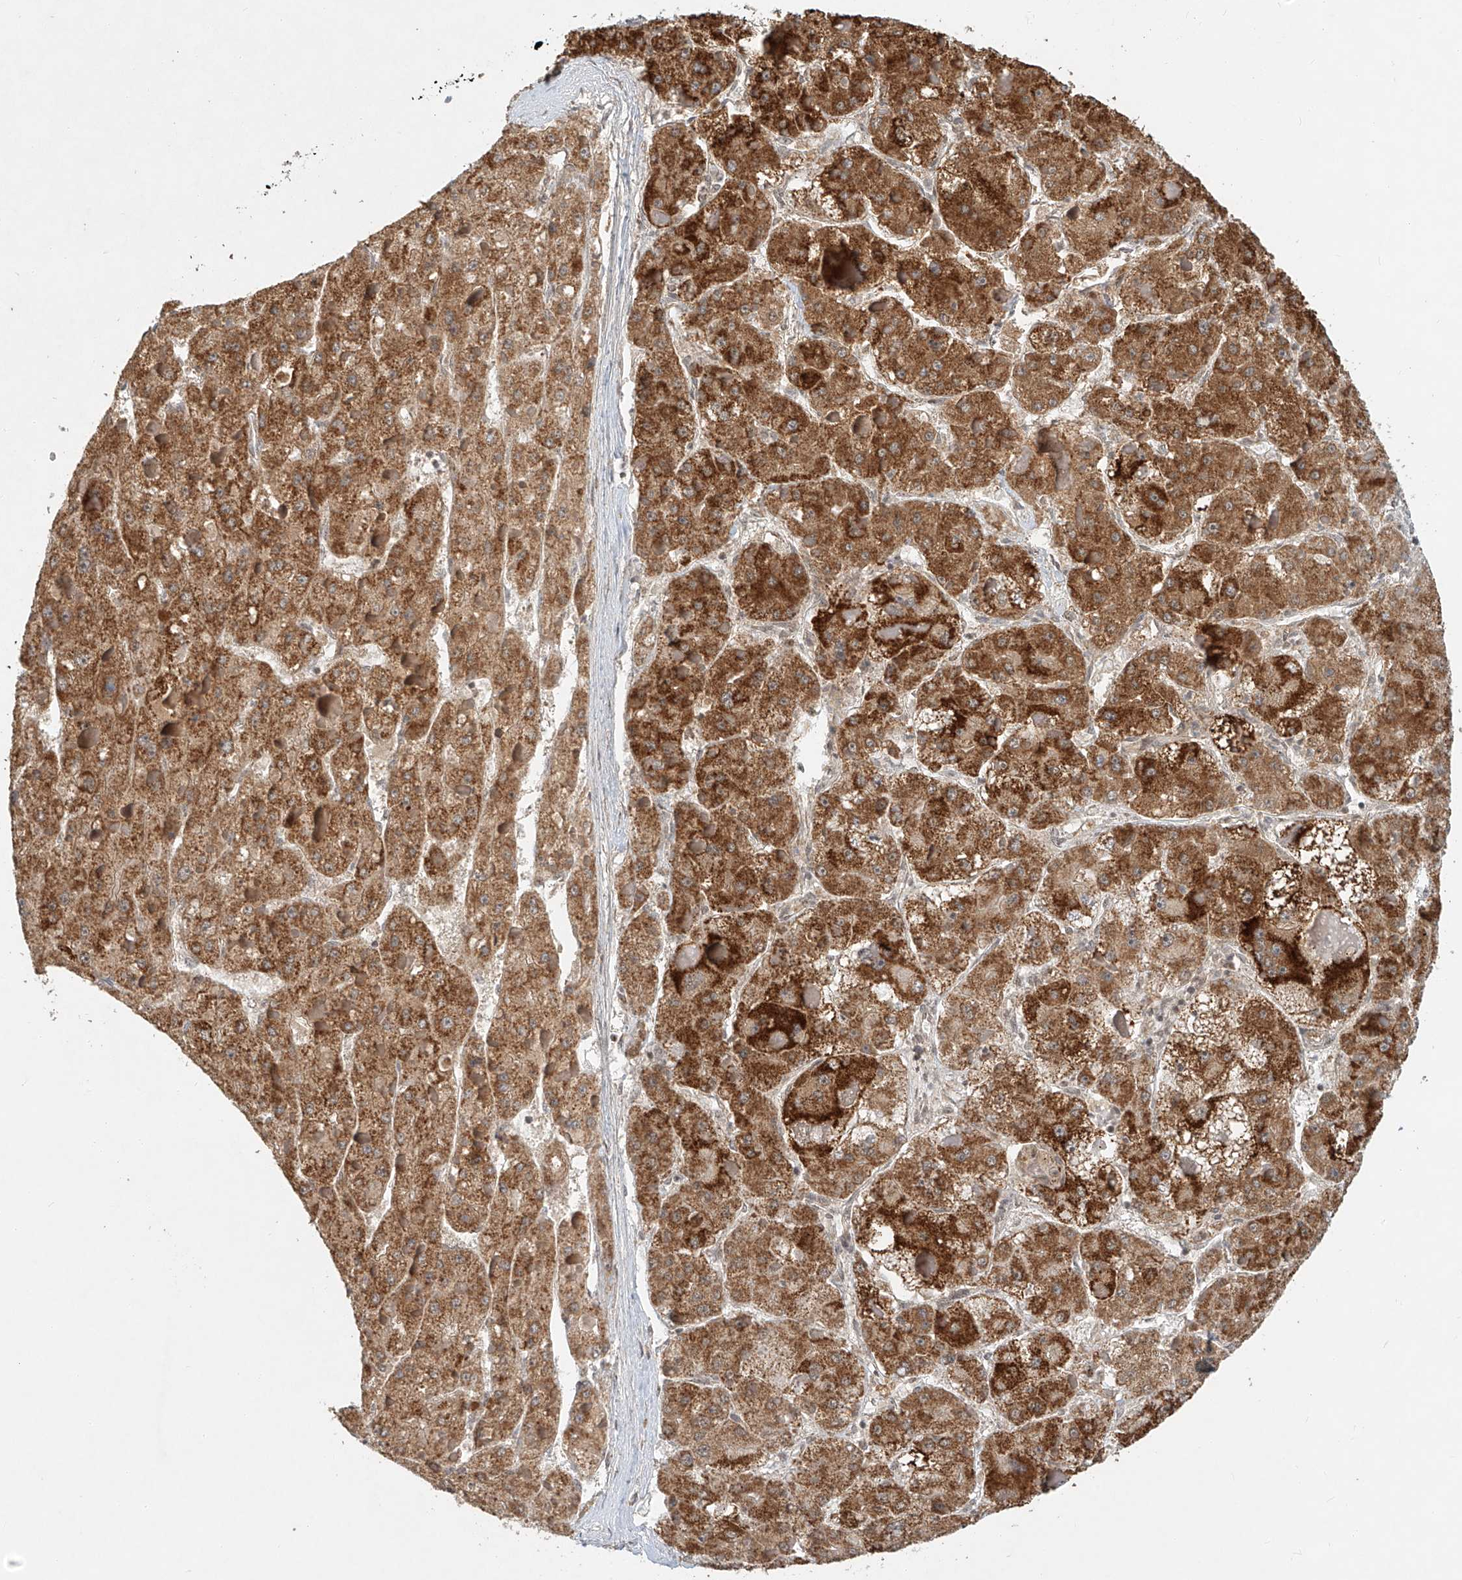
{"staining": {"intensity": "moderate", "quantity": ">75%", "location": "cytoplasmic/membranous"}, "tissue": "liver cancer", "cell_type": "Tumor cells", "image_type": "cancer", "snomed": [{"axis": "morphology", "description": "Carcinoma, Hepatocellular, NOS"}, {"axis": "topography", "description": "Liver"}], "caption": "Liver cancer (hepatocellular carcinoma) stained with DAB (3,3'-diaminobenzidine) immunohistochemistry demonstrates medium levels of moderate cytoplasmic/membranous expression in approximately >75% of tumor cells.", "gene": "SYTL3", "patient": {"sex": "female", "age": 73}}